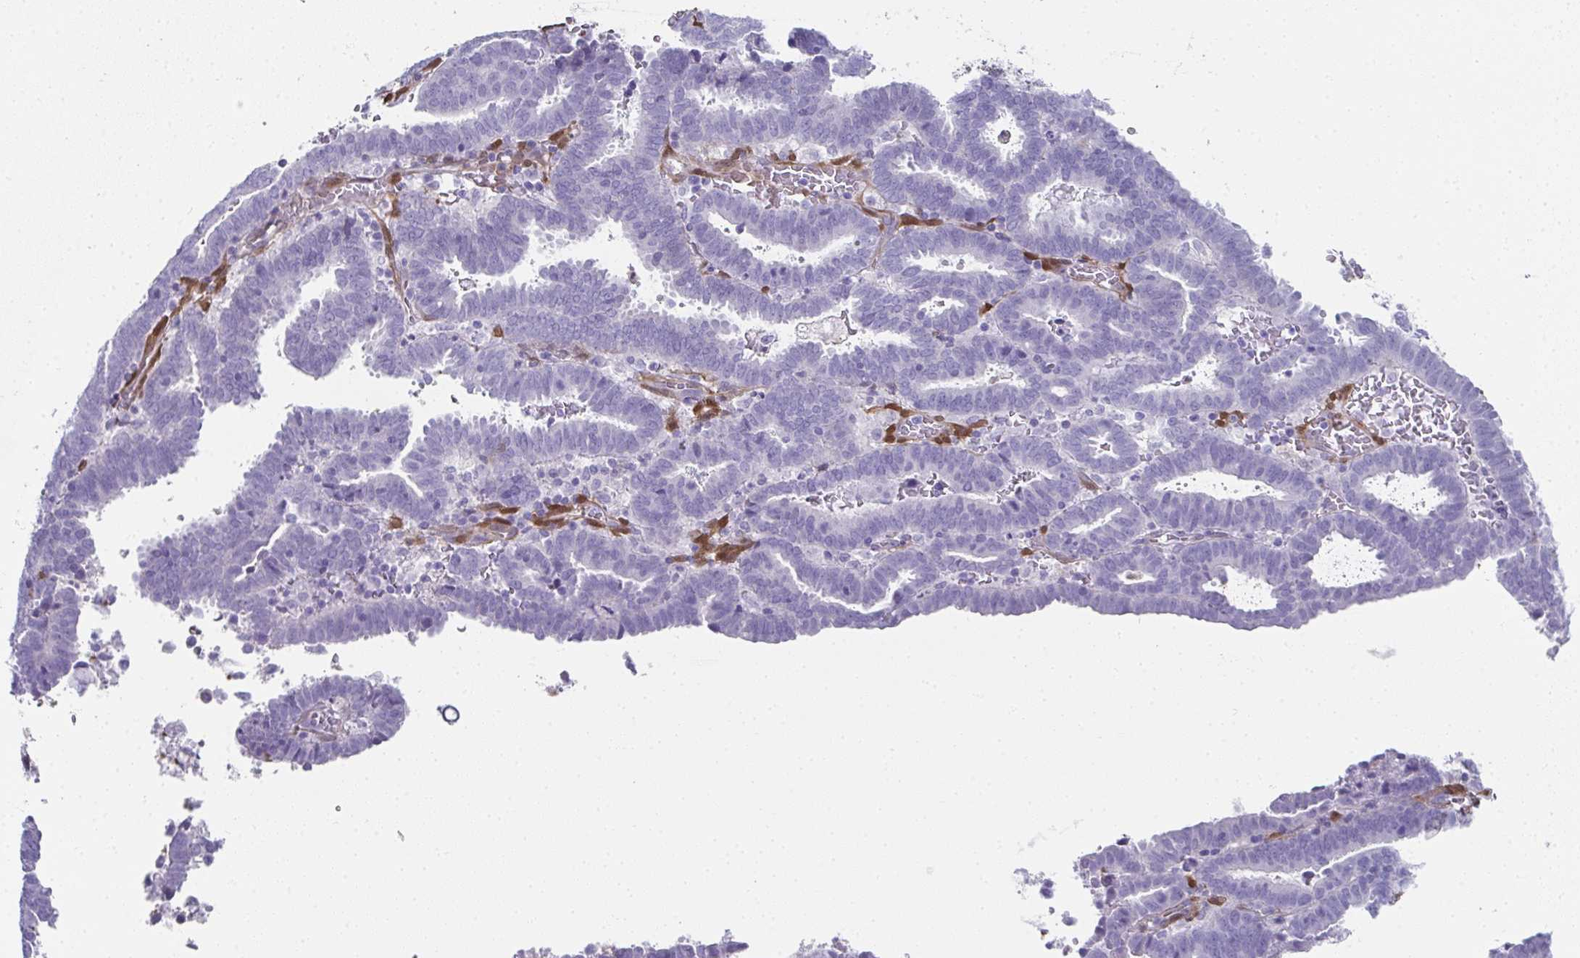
{"staining": {"intensity": "negative", "quantity": "none", "location": "none"}, "tissue": "endometrial cancer", "cell_type": "Tumor cells", "image_type": "cancer", "snomed": [{"axis": "morphology", "description": "Adenocarcinoma, NOS"}, {"axis": "topography", "description": "Uterus"}], "caption": "The histopathology image shows no staining of tumor cells in endometrial cancer (adenocarcinoma).", "gene": "RBP1", "patient": {"sex": "female", "age": 83}}